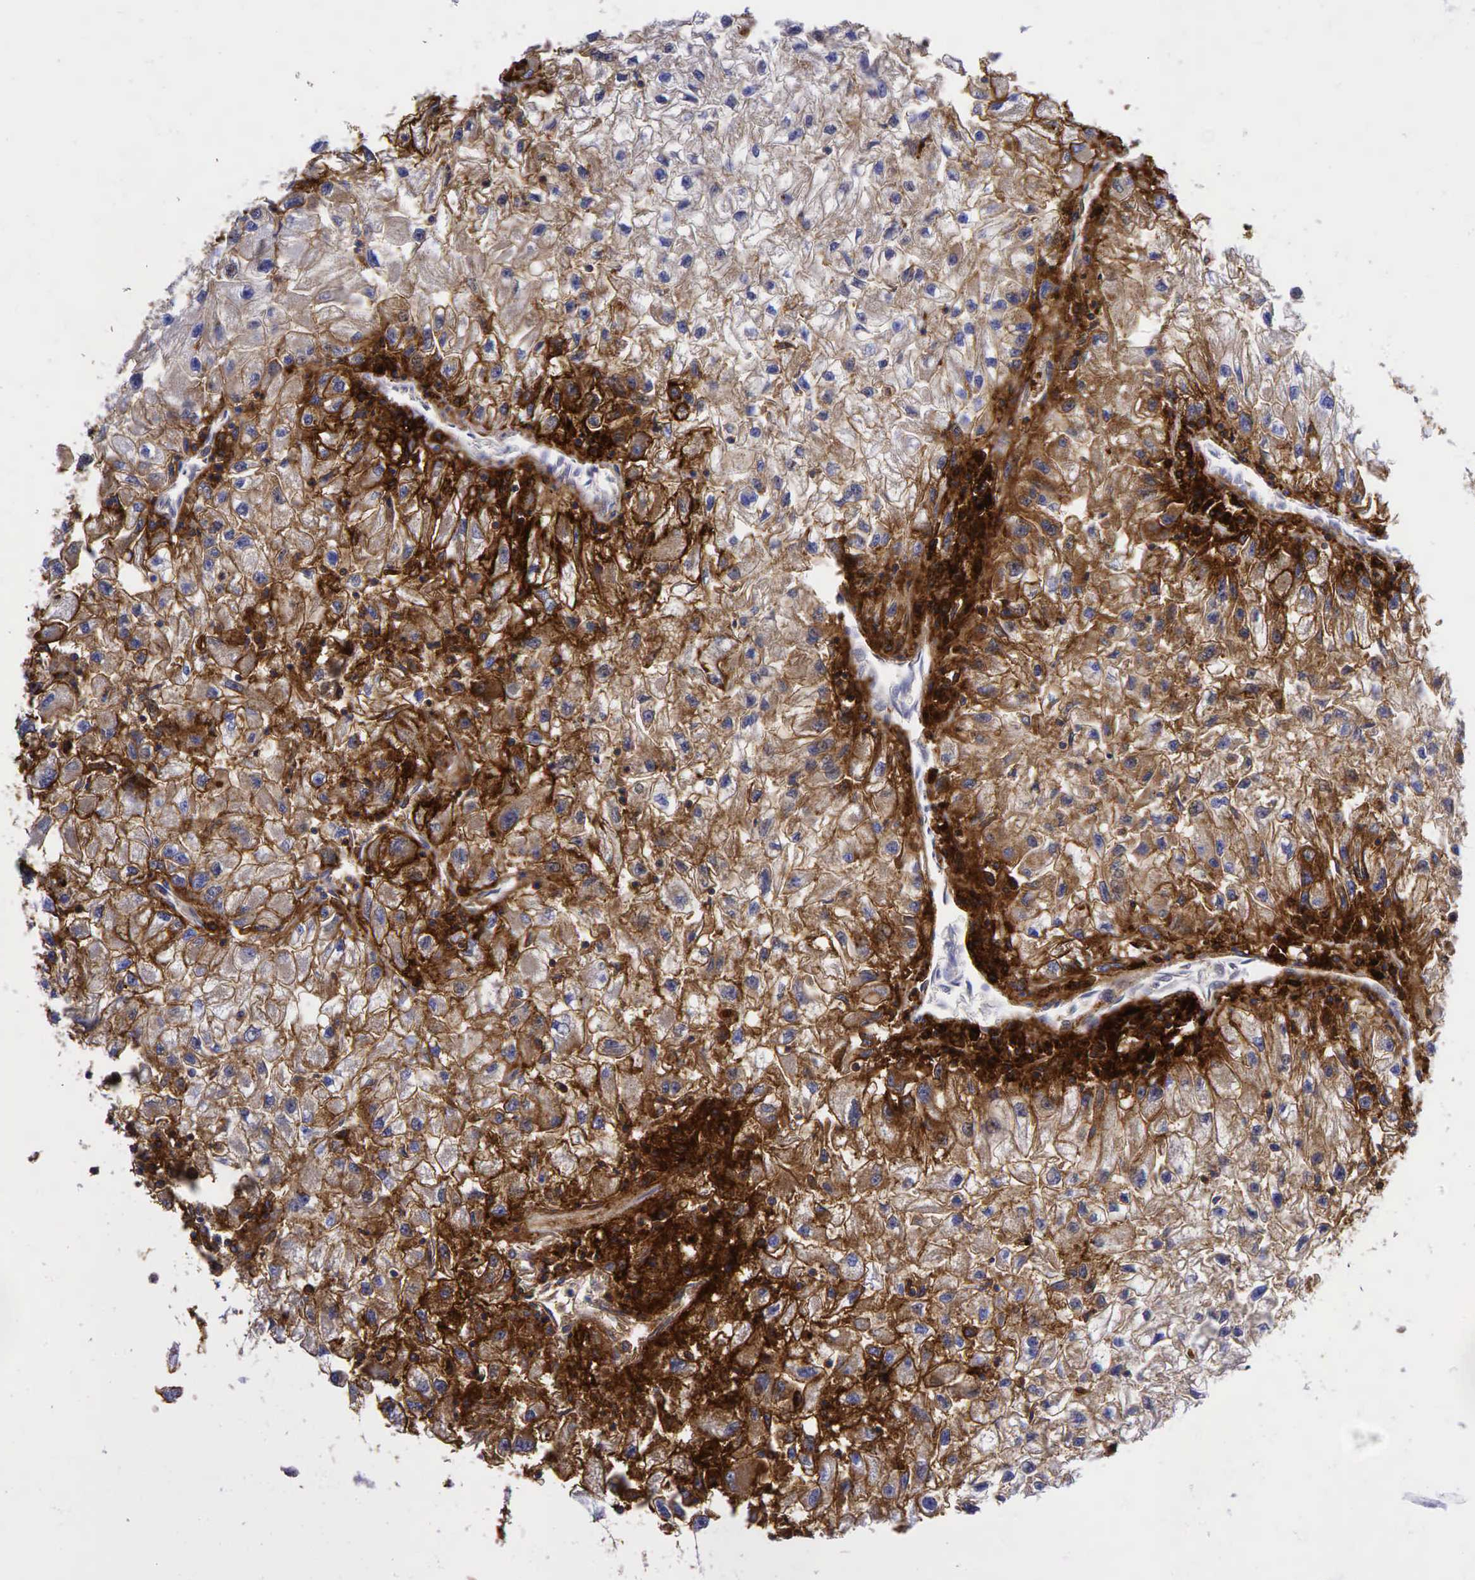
{"staining": {"intensity": "moderate", "quantity": "25%-75%", "location": "cytoplasmic/membranous"}, "tissue": "renal cancer", "cell_type": "Tumor cells", "image_type": "cancer", "snomed": [{"axis": "morphology", "description": "Adenocarcinoma, NOS"}, {"axis": "topography", "description": "Kidney"}], "caption": "DAB (3,3'-diaminobenzidine) immunohistochemical staining of human renal cancer (adenocarcinoma) displays moderate cytoplasmic/membranous protein expression in approximately 25%-75% of tumor cells.", "gene": "CD44", "patient": {"sex": "male", "age": 59}}